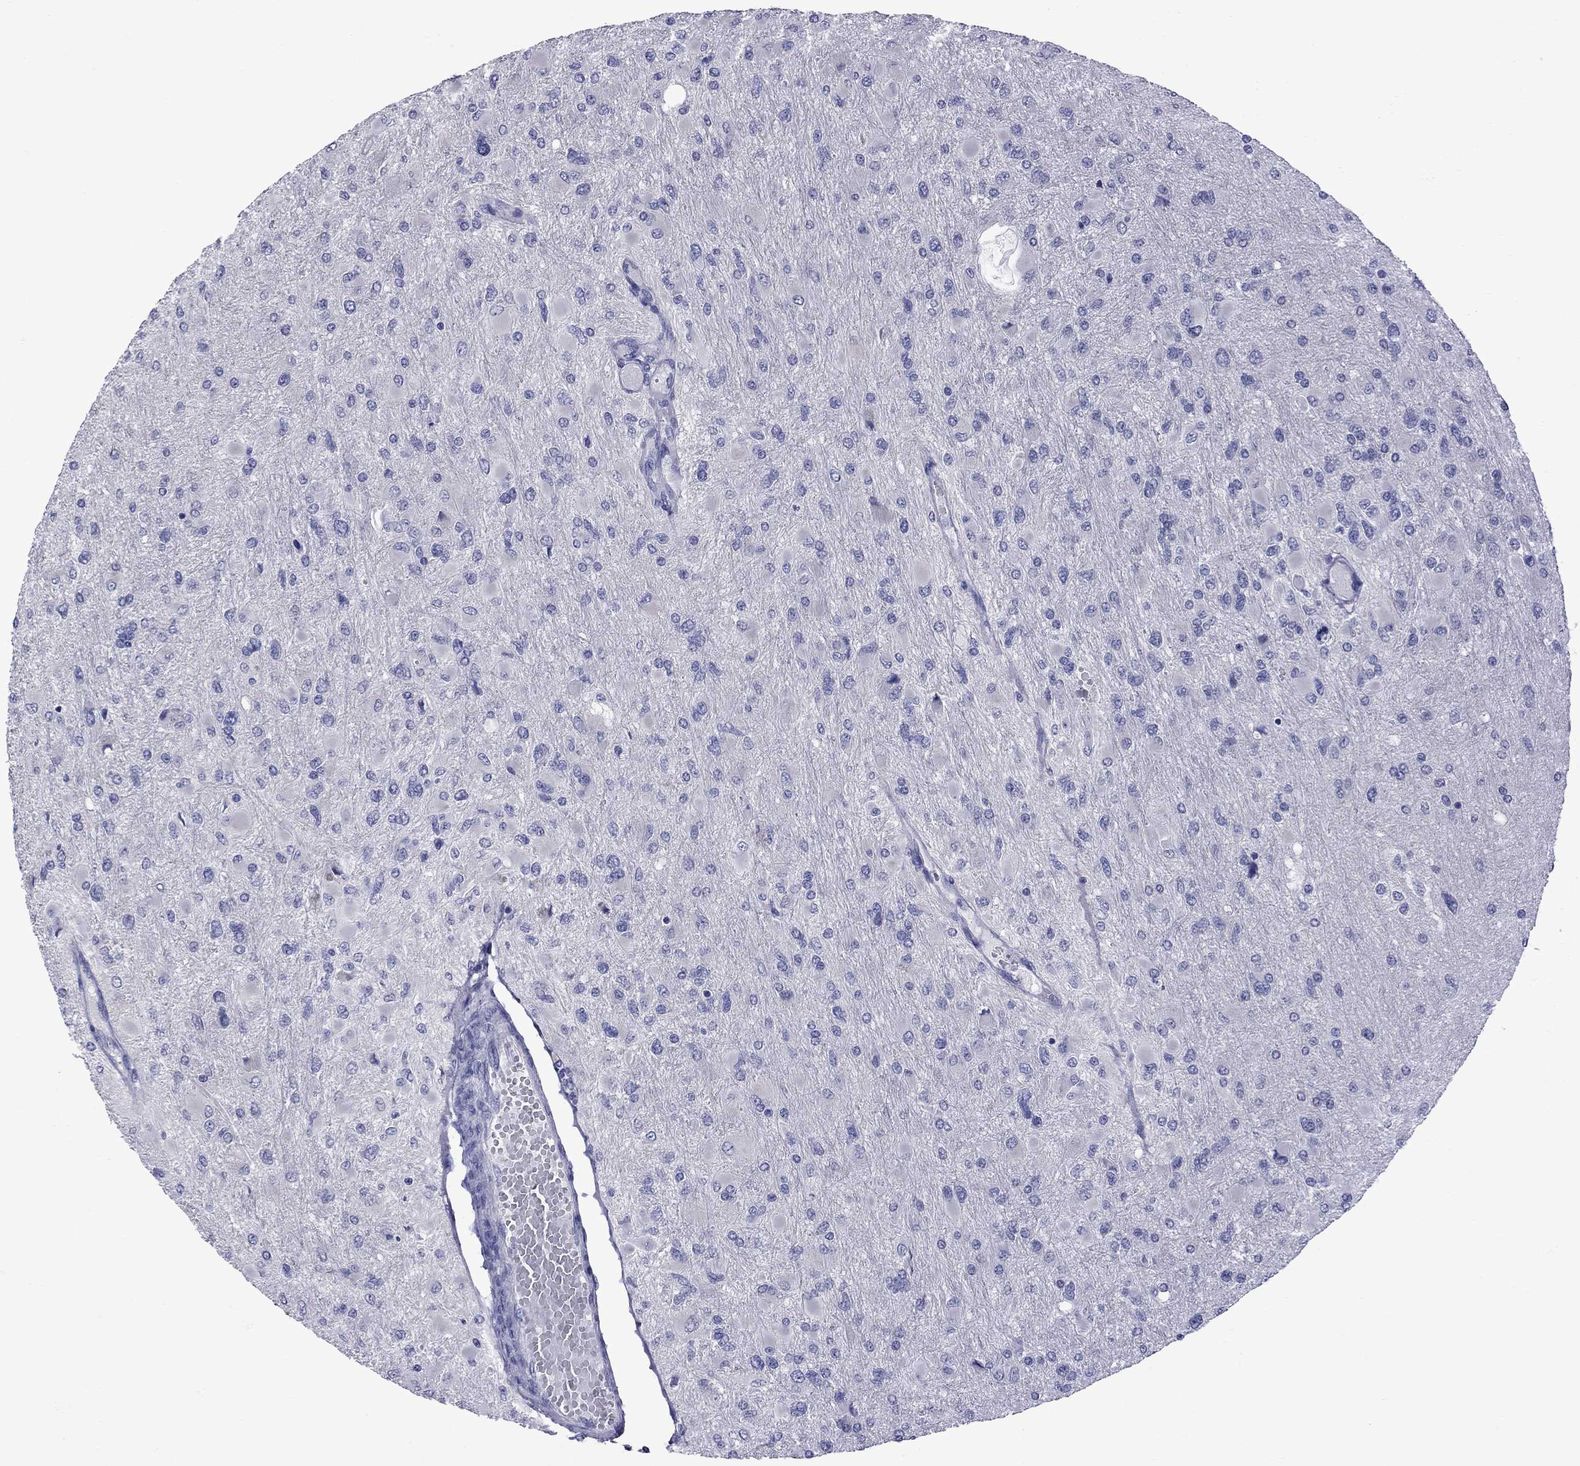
{"staining": {"intensity": "negative", "quantity": "none", "location": "none"}, "tissue": "glioma", "cell_type": "Tumor cells", "image_type": "cancer", "snomed": [{"axis": "morphology", "description": "Glioma, malignant, High grade"}, {"axis": "topography", "description": "Cerebral cortex"}], "caption": "This is an IHC histopathology image of human malignant high-grade glioma. There is no expression in tumor cells.", "gene": "EPPIN", "patient": {"sex": "female", "age": 36}}